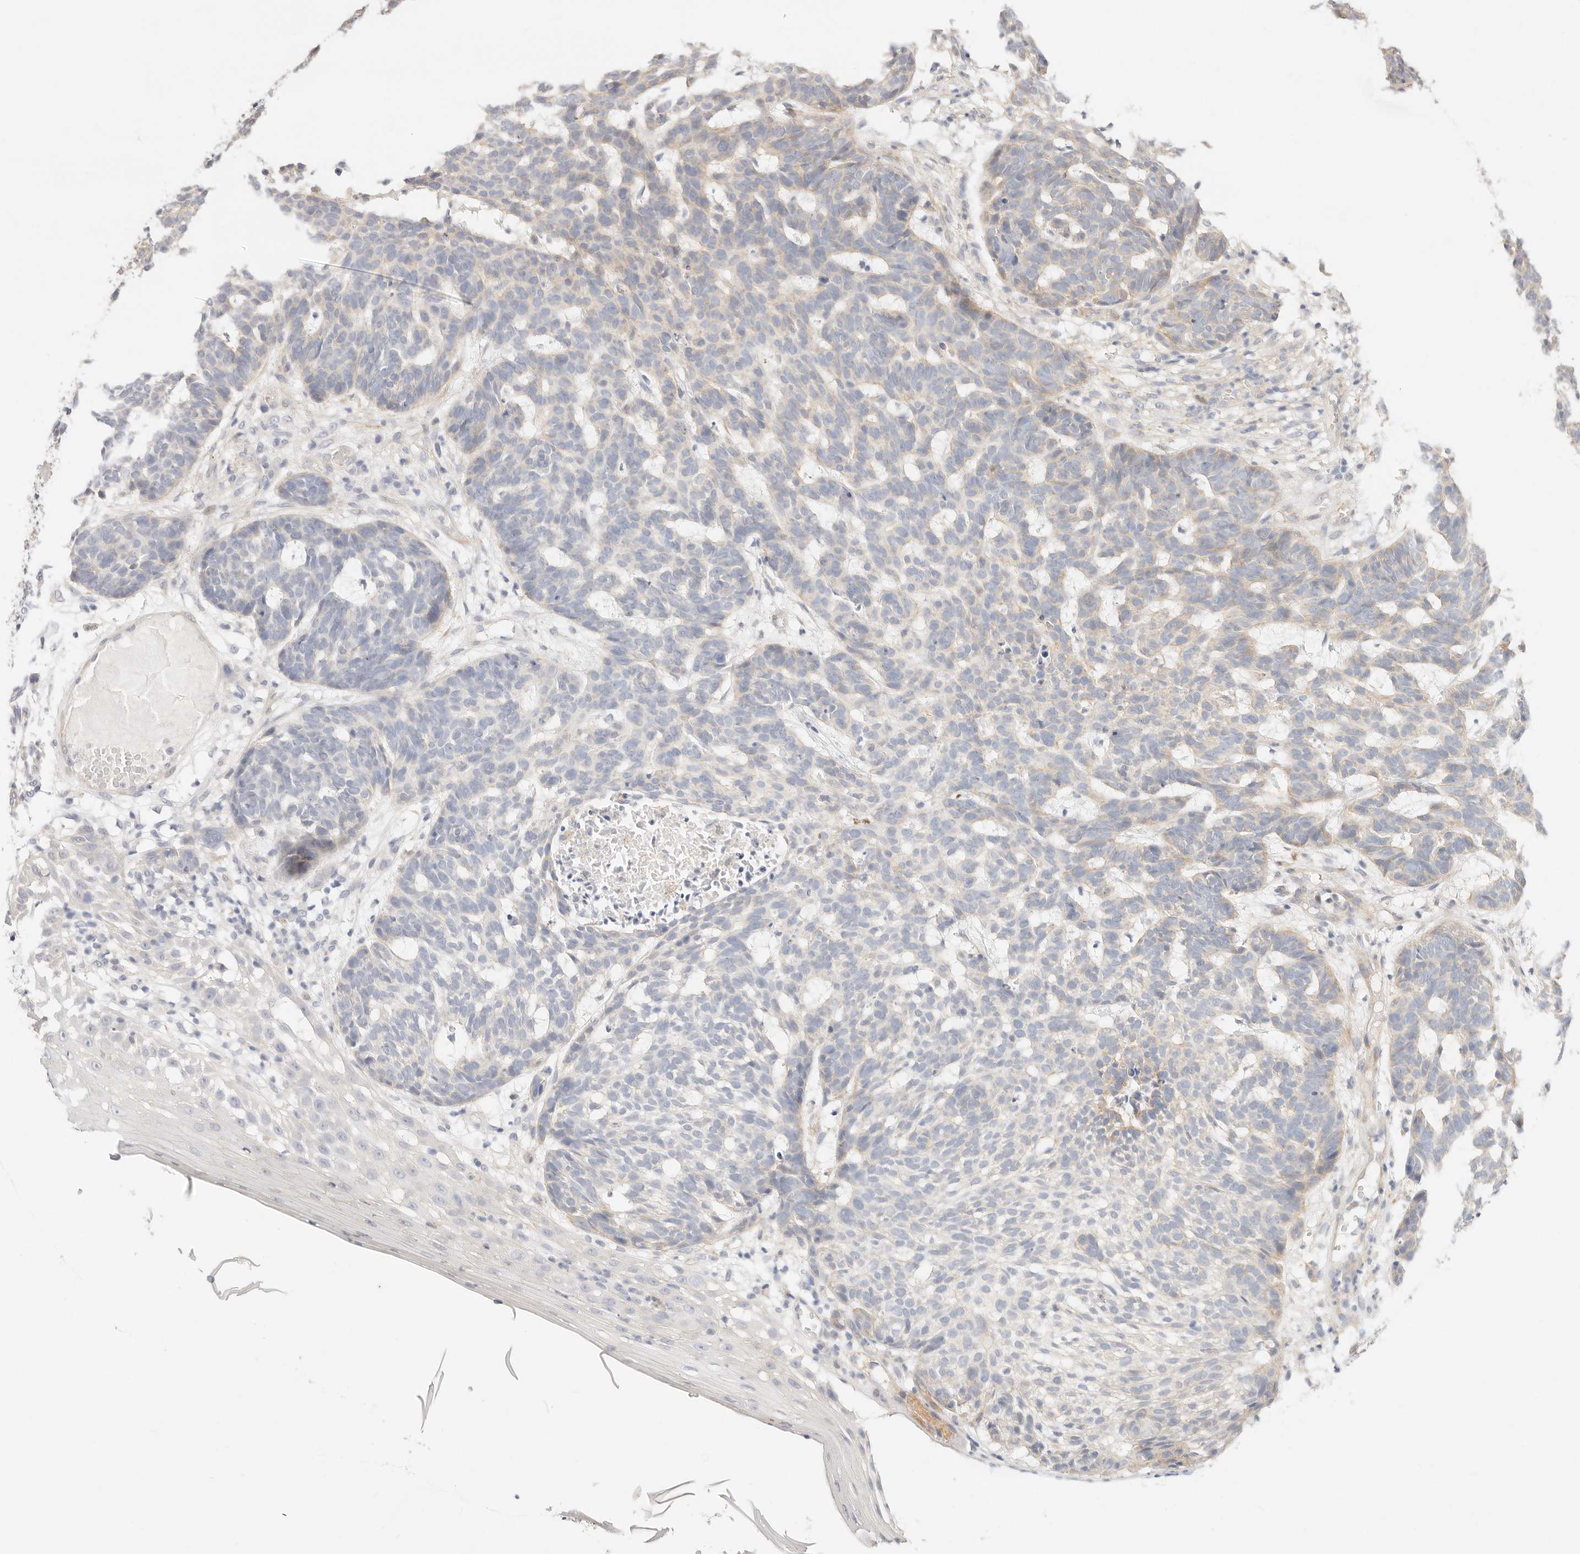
{"staining": {"intensity": "weak", "quantity": "<25%", "location": "cytoplasmic/membranous"}, "tissue": "skin cancer", "cell_type": "Tumor cells", "image_type": "cancer", "snomed": [{"axis": "morphology", "description": "Basal cell carcinoma"}, {"axis": "topography", "description": "Skin"}], "caption": "The IHC image has no significant staining in tumor cells of skin basal cell carcinoma tissue.", "gene": "UBXN10", "patient": {"sex": "male", "age": 85}}